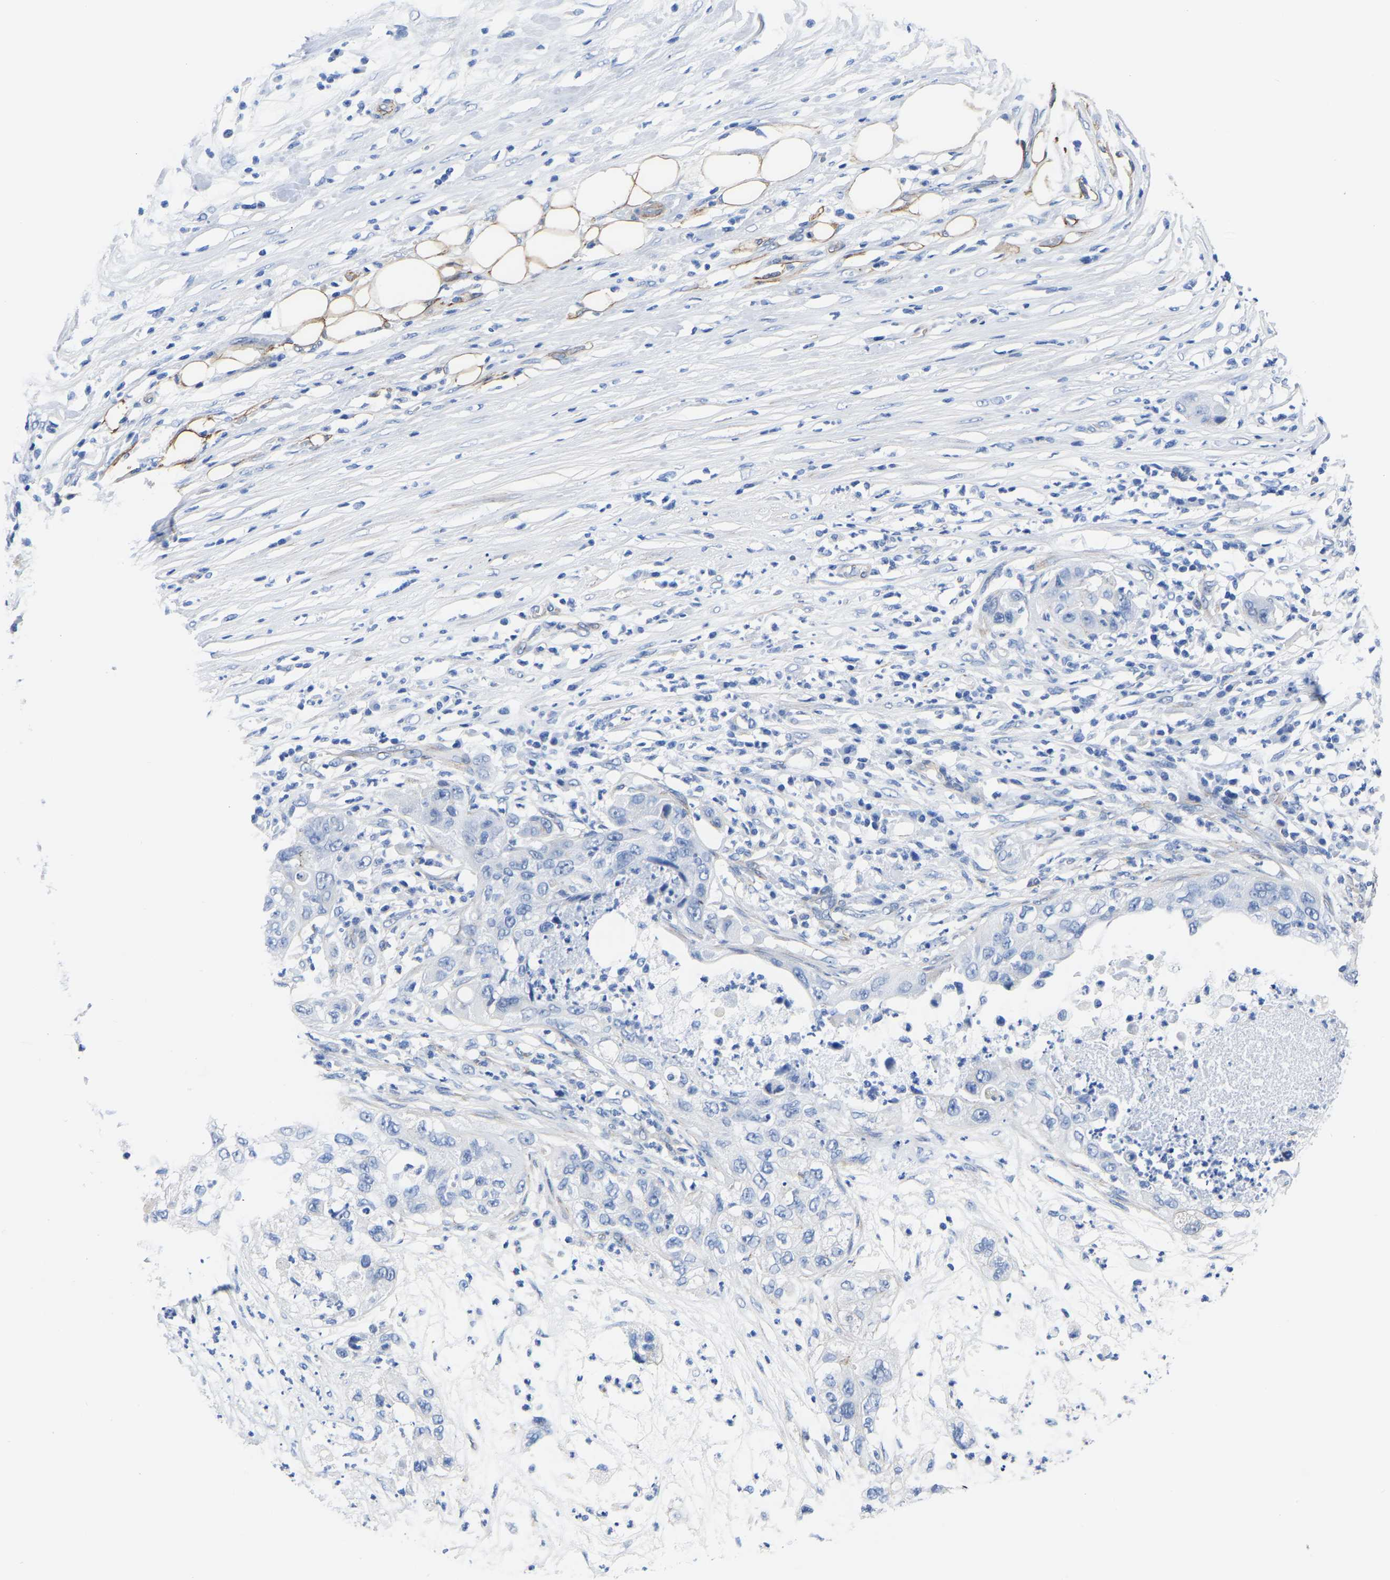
{"staining": {"intensity": "negative", "quantity": "none", "location": "none"}, "tissue": "pancreatic cancer", "cell_type": "Tumor cells", "image_type": "cancer", "snomed": [{"axis": "morphology", "description": "Adenocarcinoma, NOS"}, {"axis": "topography", "description": "Pancreas"}], "caption": "Immunohistochemical staining of pancreatic cancer (adenocarcinoma) reveals no significant positivity in tumor cells.", "gene": "SLC45A3", "patient": {"sex": "female", "age": 78}}